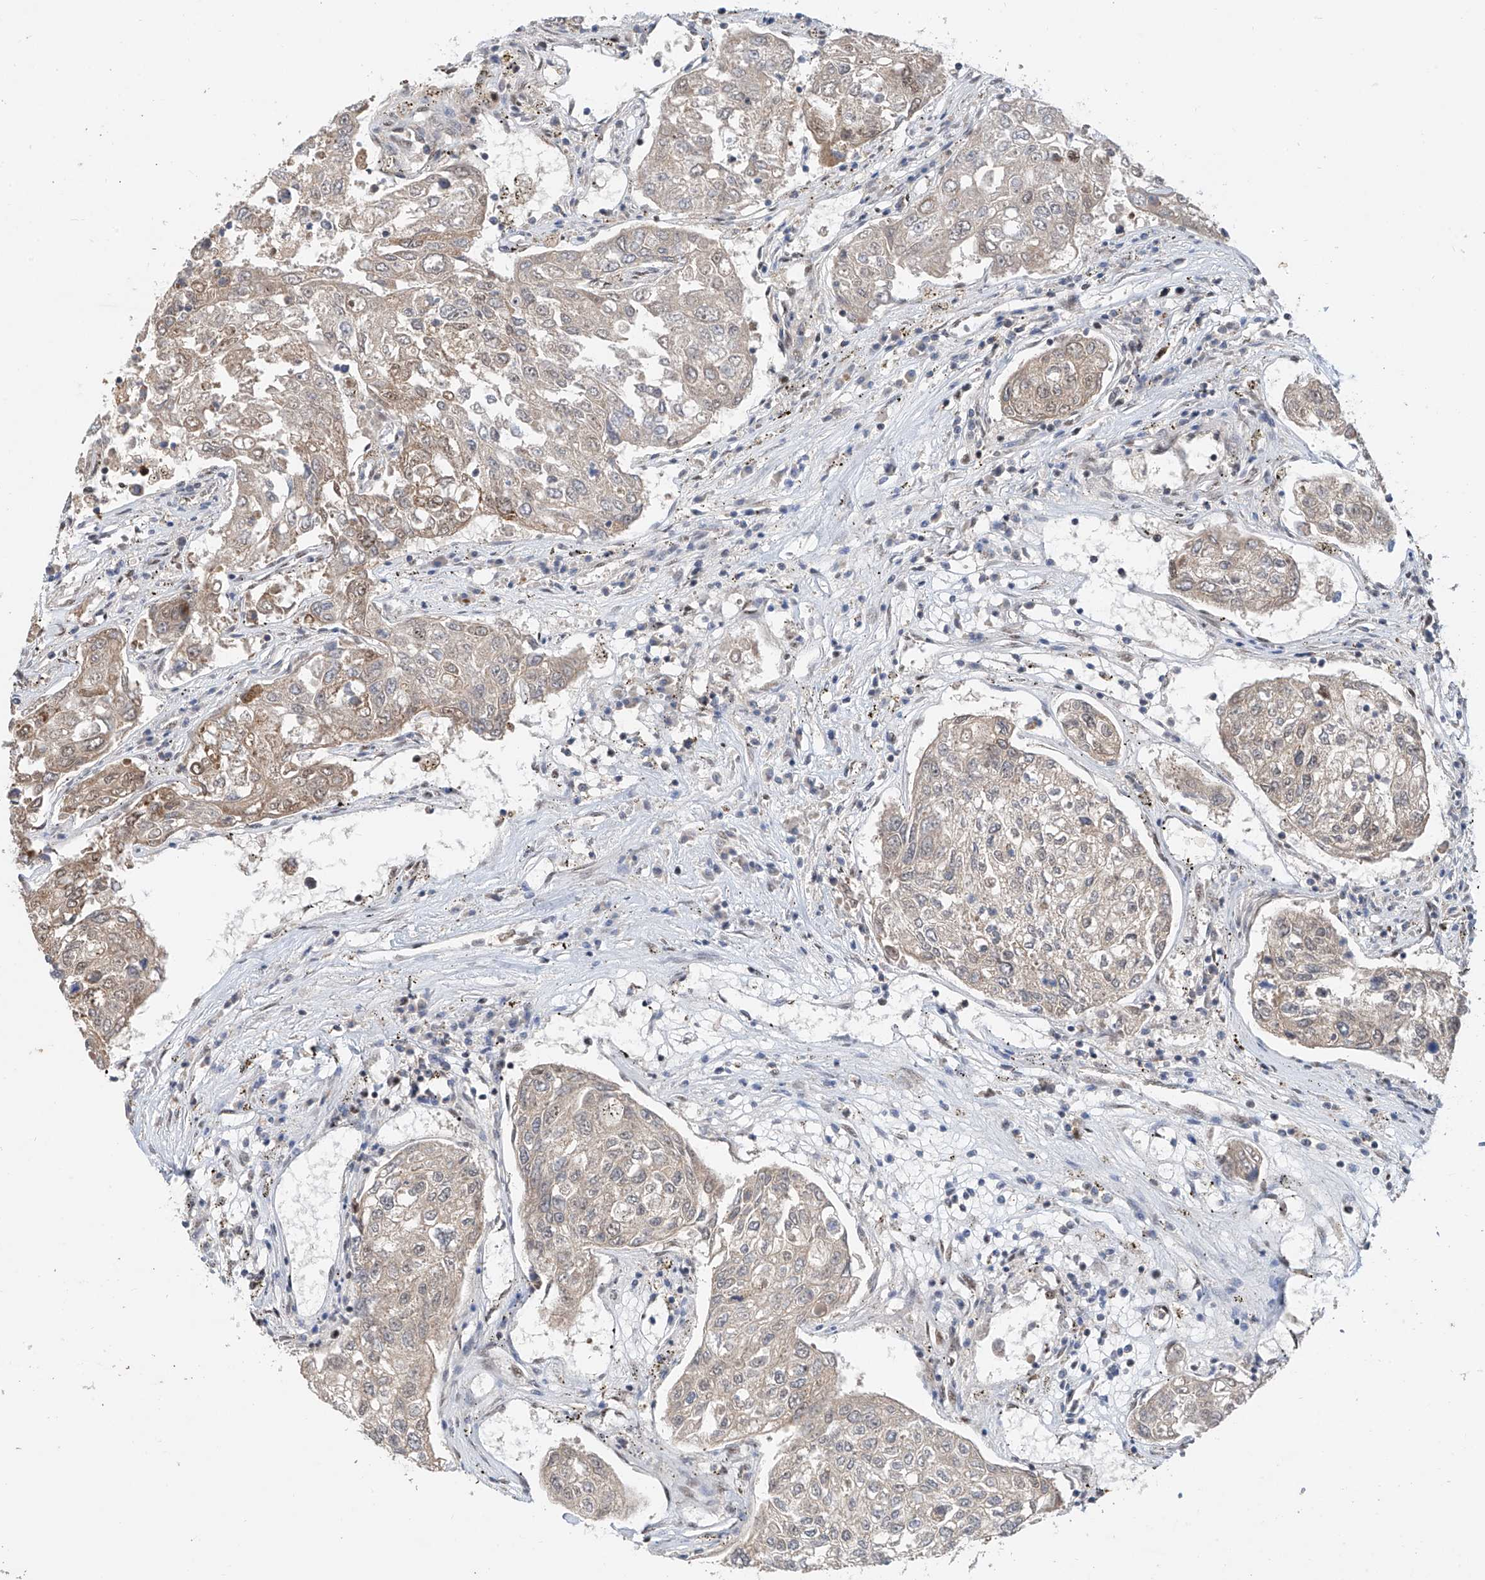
{"staining": {"intensity": "weak", "quantity": "<25%", "location": "cytoplasmic/membranous,nuclear"}, "tissue": "urothelial cancer", "cell_type": "Tumor cells", "image_type": "cancer", "snomed": [{"axis": "morphology", "description": "Urothelial carcinoma, High grade"}, {"axis": "topography", "description": "Lymph node"}, {"axis": "topography", "description": "Urinary bladder"}], "caption": "The photomicrograph shows no significant positivity in tumor cells of urothelial carcinoma (high-grade). Nuclei are stained in blue.", "gene": "RPAIN", "patient": {"sex": "male", "age": 51}}